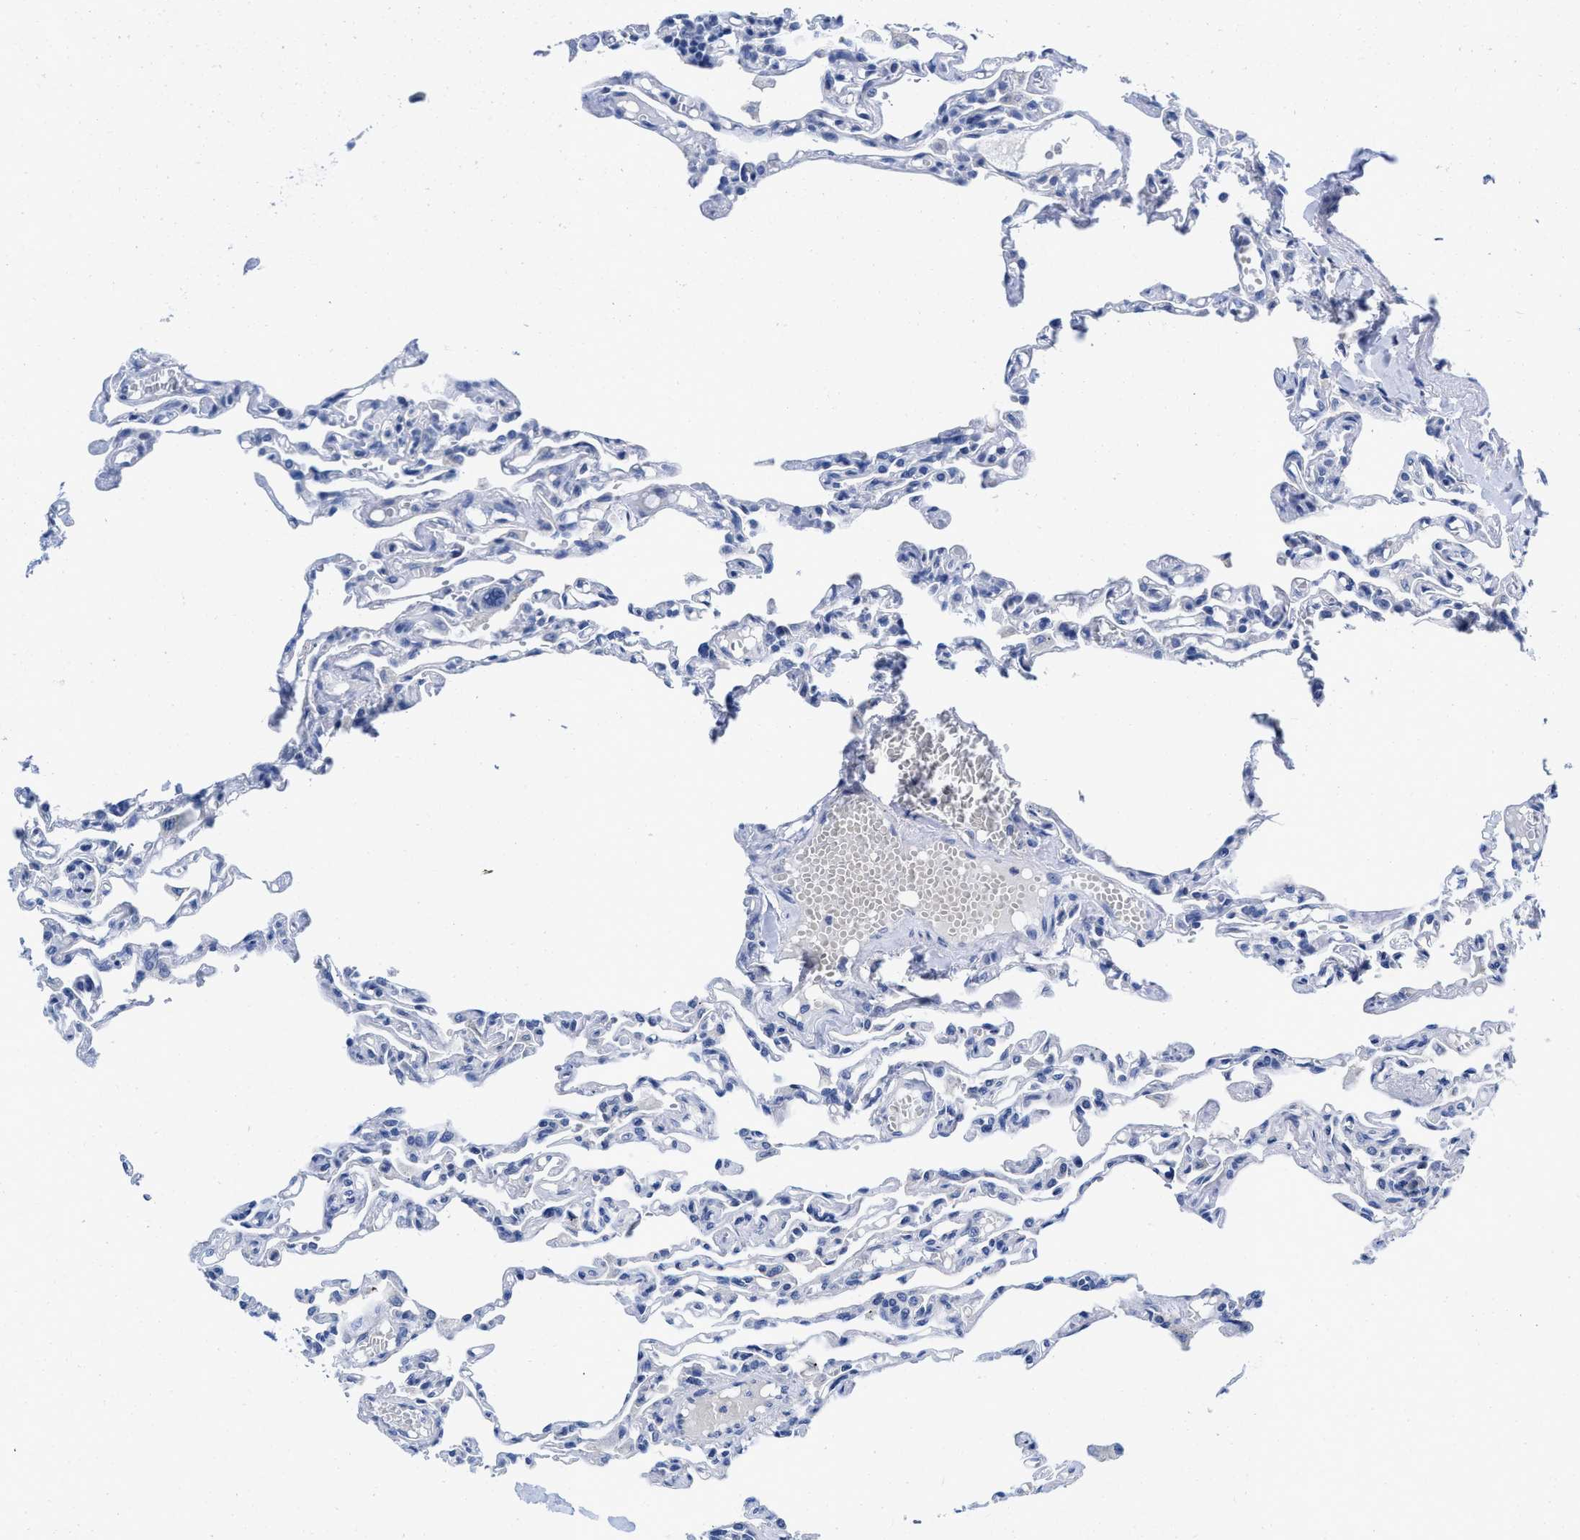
{"staining": {"intensity": "negative", "quantity": "none", "location": "none"}, "tissue": "lung", "cell_type": "Alveolar cells", "image_type": "normal", "snomed": [{"axis": "morphology", "description": "Normal tissue, NOS"}, {"axis": "topography", "description": "Lung"}], "caption": "The IHC photomicrograph has no significant staining in alveolar cells of lung.", "gene": "PYY", "patient": {"sex": "male", "age": 21}}